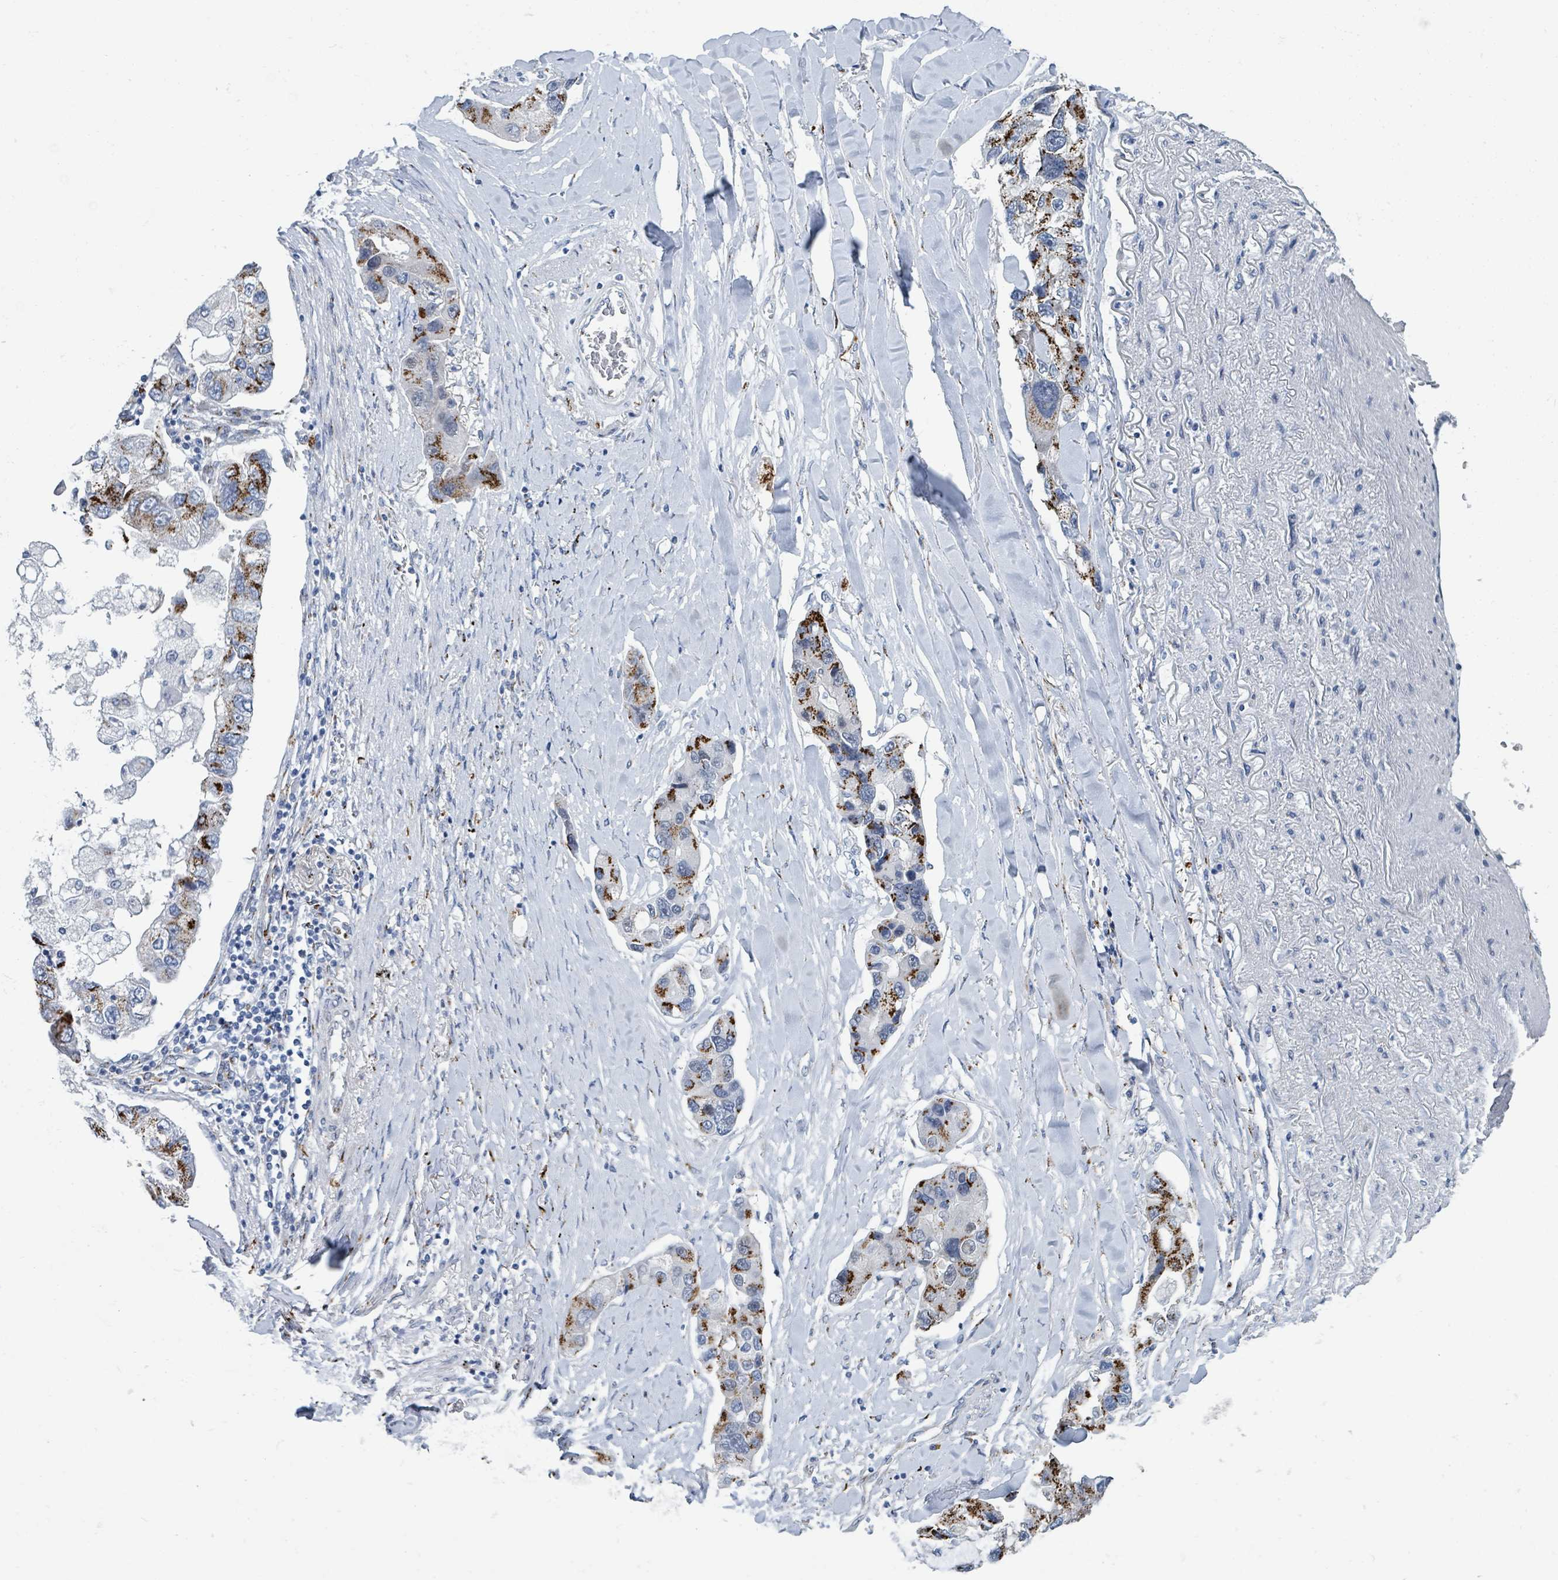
{"staining": {"intensity": "strong", "quantity": "25%-75%", "location": "cytoplasmic/membranous"}, "tissue": "lung cancer", "cell_type": "Tumor cells", "image_type": "cancer", "snomed": [{"axis": "morphology", "description": "Adenocarcinoma, NOS"}, {"axis": "topography", "description": "Lung"}], "caption": "Protein expression analysis of lung cancer (adenocarcinoma) exhibits strong cytoplasmic/membranous positivity in about 25%-75% of tumor cells. The protein of interest is stained brown, and the nuclei are stained in blue (DAB (3,3'-diaminobenzidine) IHC with brightfield microscopy, high magnification).", "gene": "DCAF5", "patient": {"sex": "female", "age": 54}}